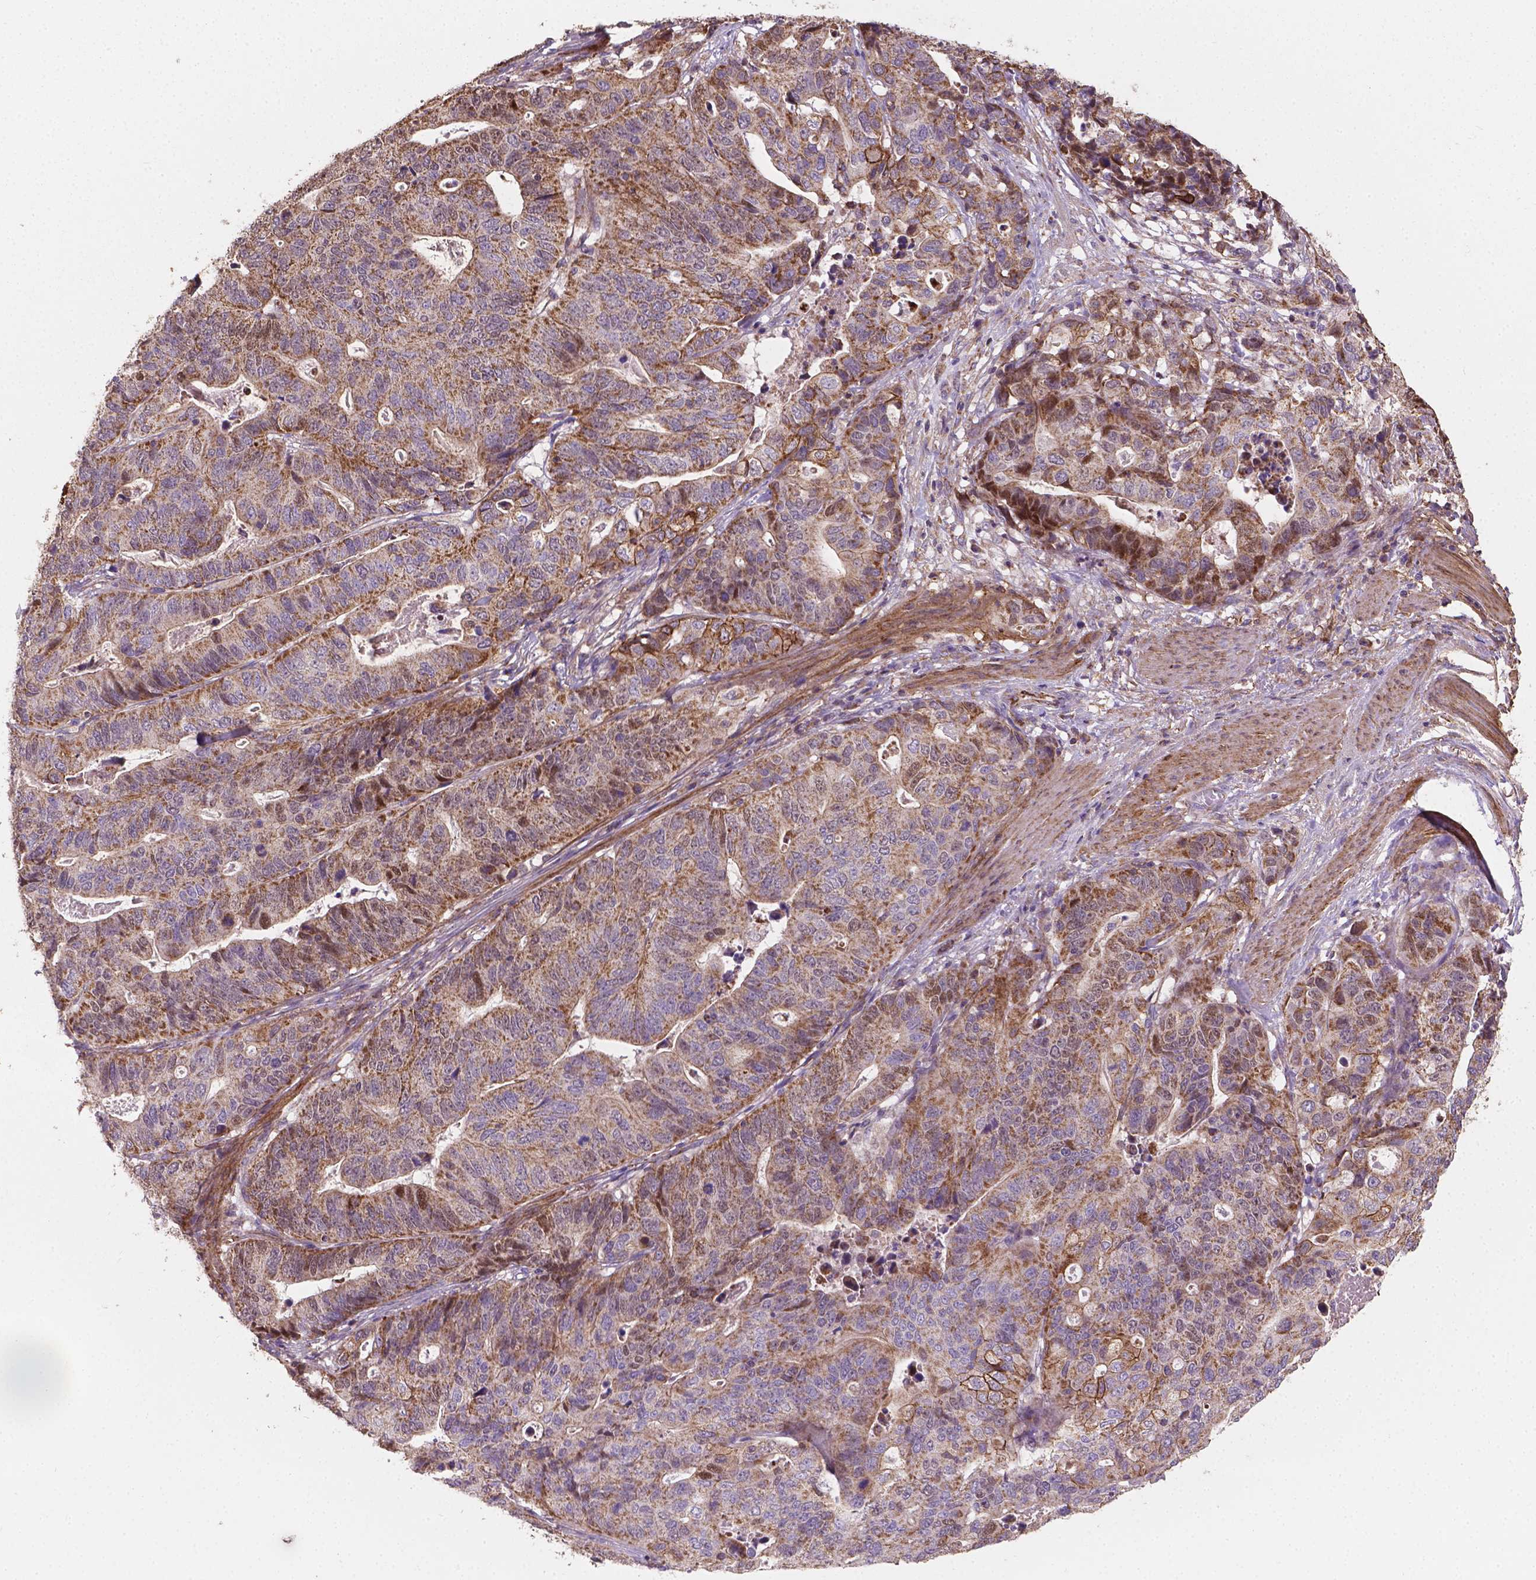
{"staining": {"intensity": "moderate", "quantity": ">75%", "location": "cytoplasmic/membranous"}, "tissue": "stomach cancer", "cell_type": "Tumor cells", "image_type": "cancer", "snomed": [{"axis": "morphology", "description": "Adenocarcinoma, NOS"}, {"axis": "topography", "description": "Stomach, upper"}], "caption": "Immunohistochemistry micrograph of neoplastic tissue: human stomach adenocarcinoma stained using immunohistochemistry (IHC) shows medium levels of moderate protein expression localized specifically in the cytoplasmic/membranous of tumor cells, appearing as a cytoplasmic/membranous brown color.", "gene": "TCAF1", "patient": {"sex": "female", "age": 67}}